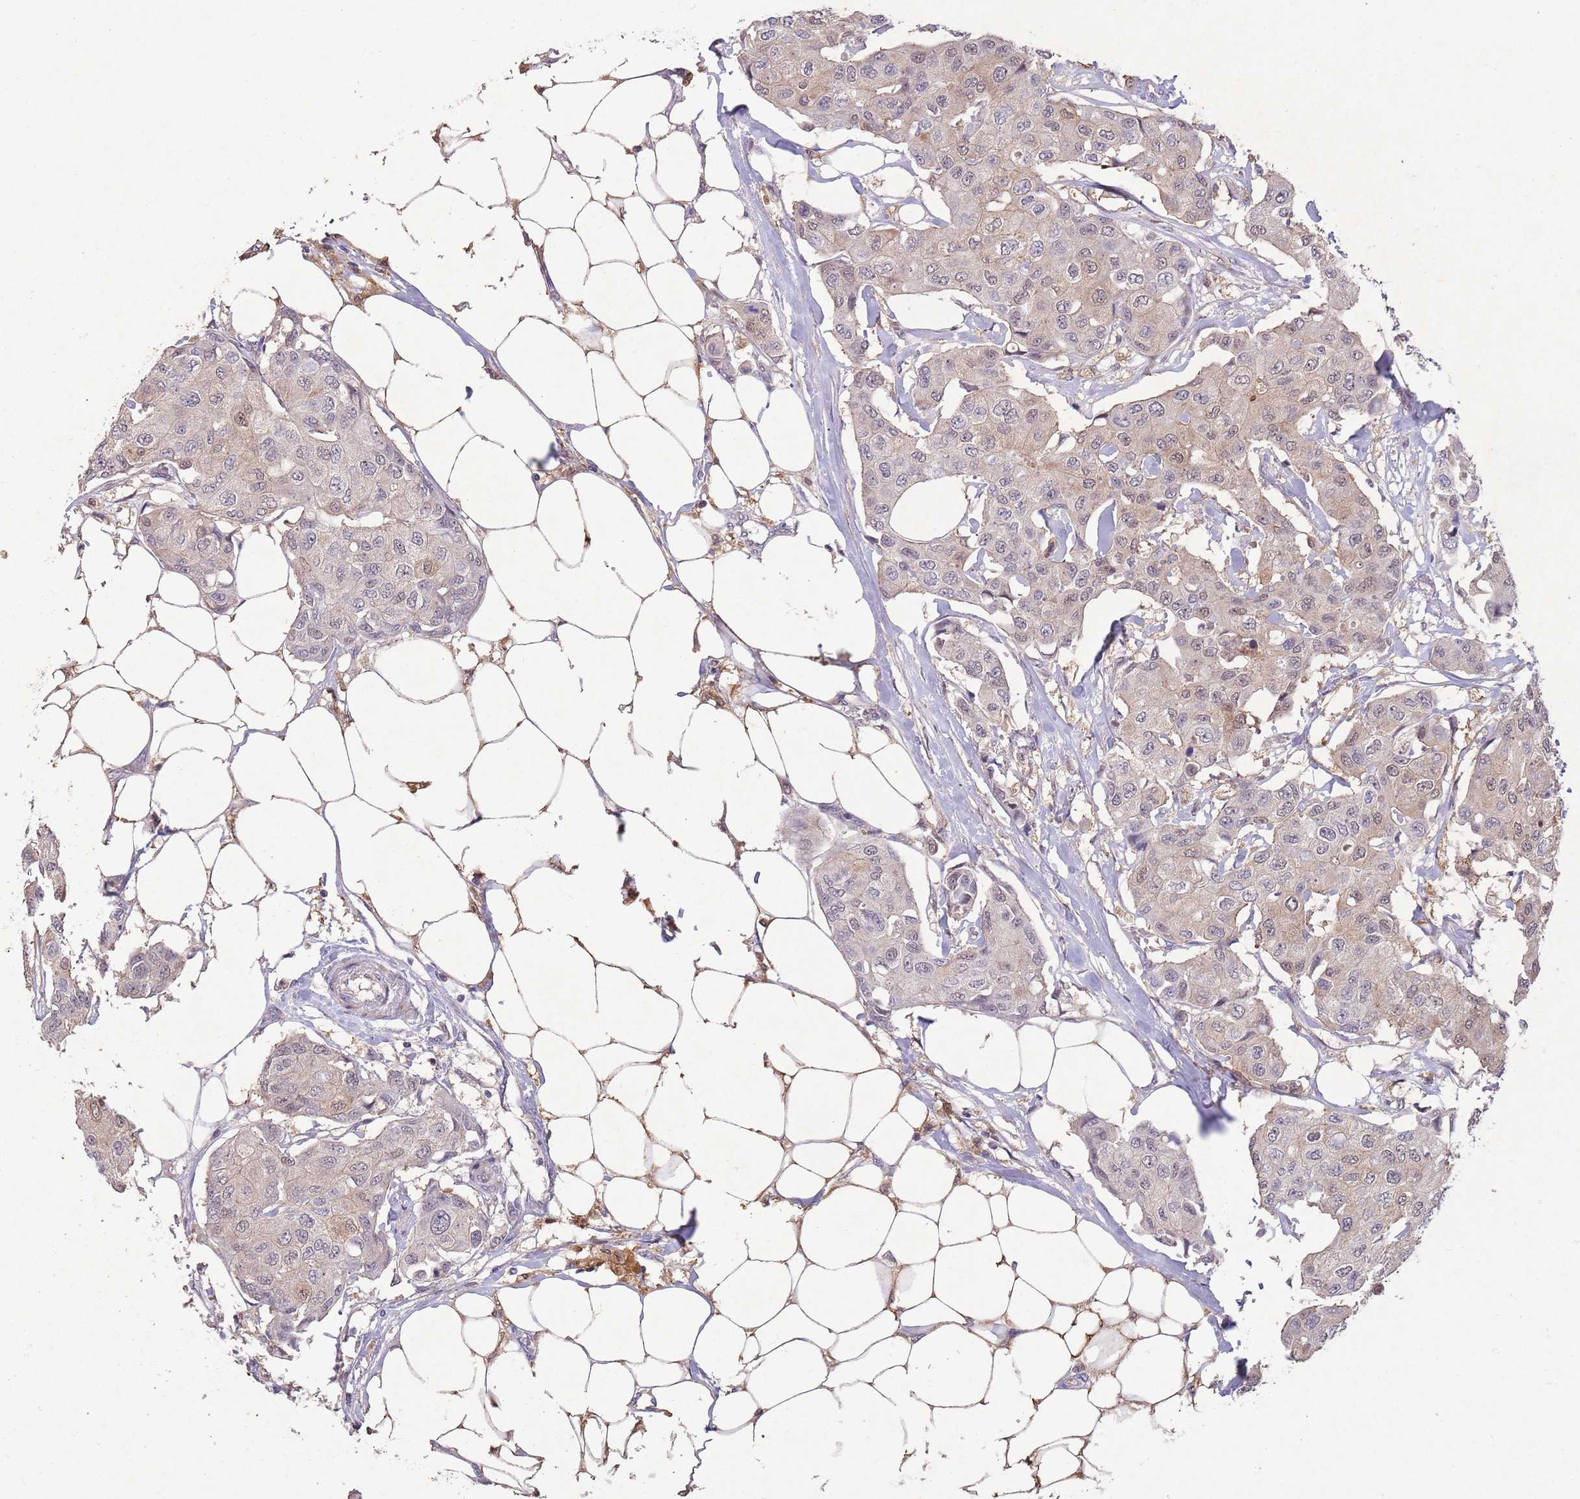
{"staining": {"intensity": "weak", "quantity": "<25%", "location": "cytoplasmic/membranous,nuclear"}, "tissue": "breast cancer", "cell_type": "Tumor cells", "image_type": "cancer", "snomed": [{"axis": "morphology", "description": "Duct carcinoma"}, {"axis": "topography", "description": "Breast"}, {"axis": "topography", "description": "Lymph node"}], "caption": "This is an immunohistochemistry (IHC) photomicrograph of human breast cancer (intraductal carcinoma). There is no staining in tumor cells.", "gene": "ZNF639", "patient": {"sex": "female", "age": 80}}